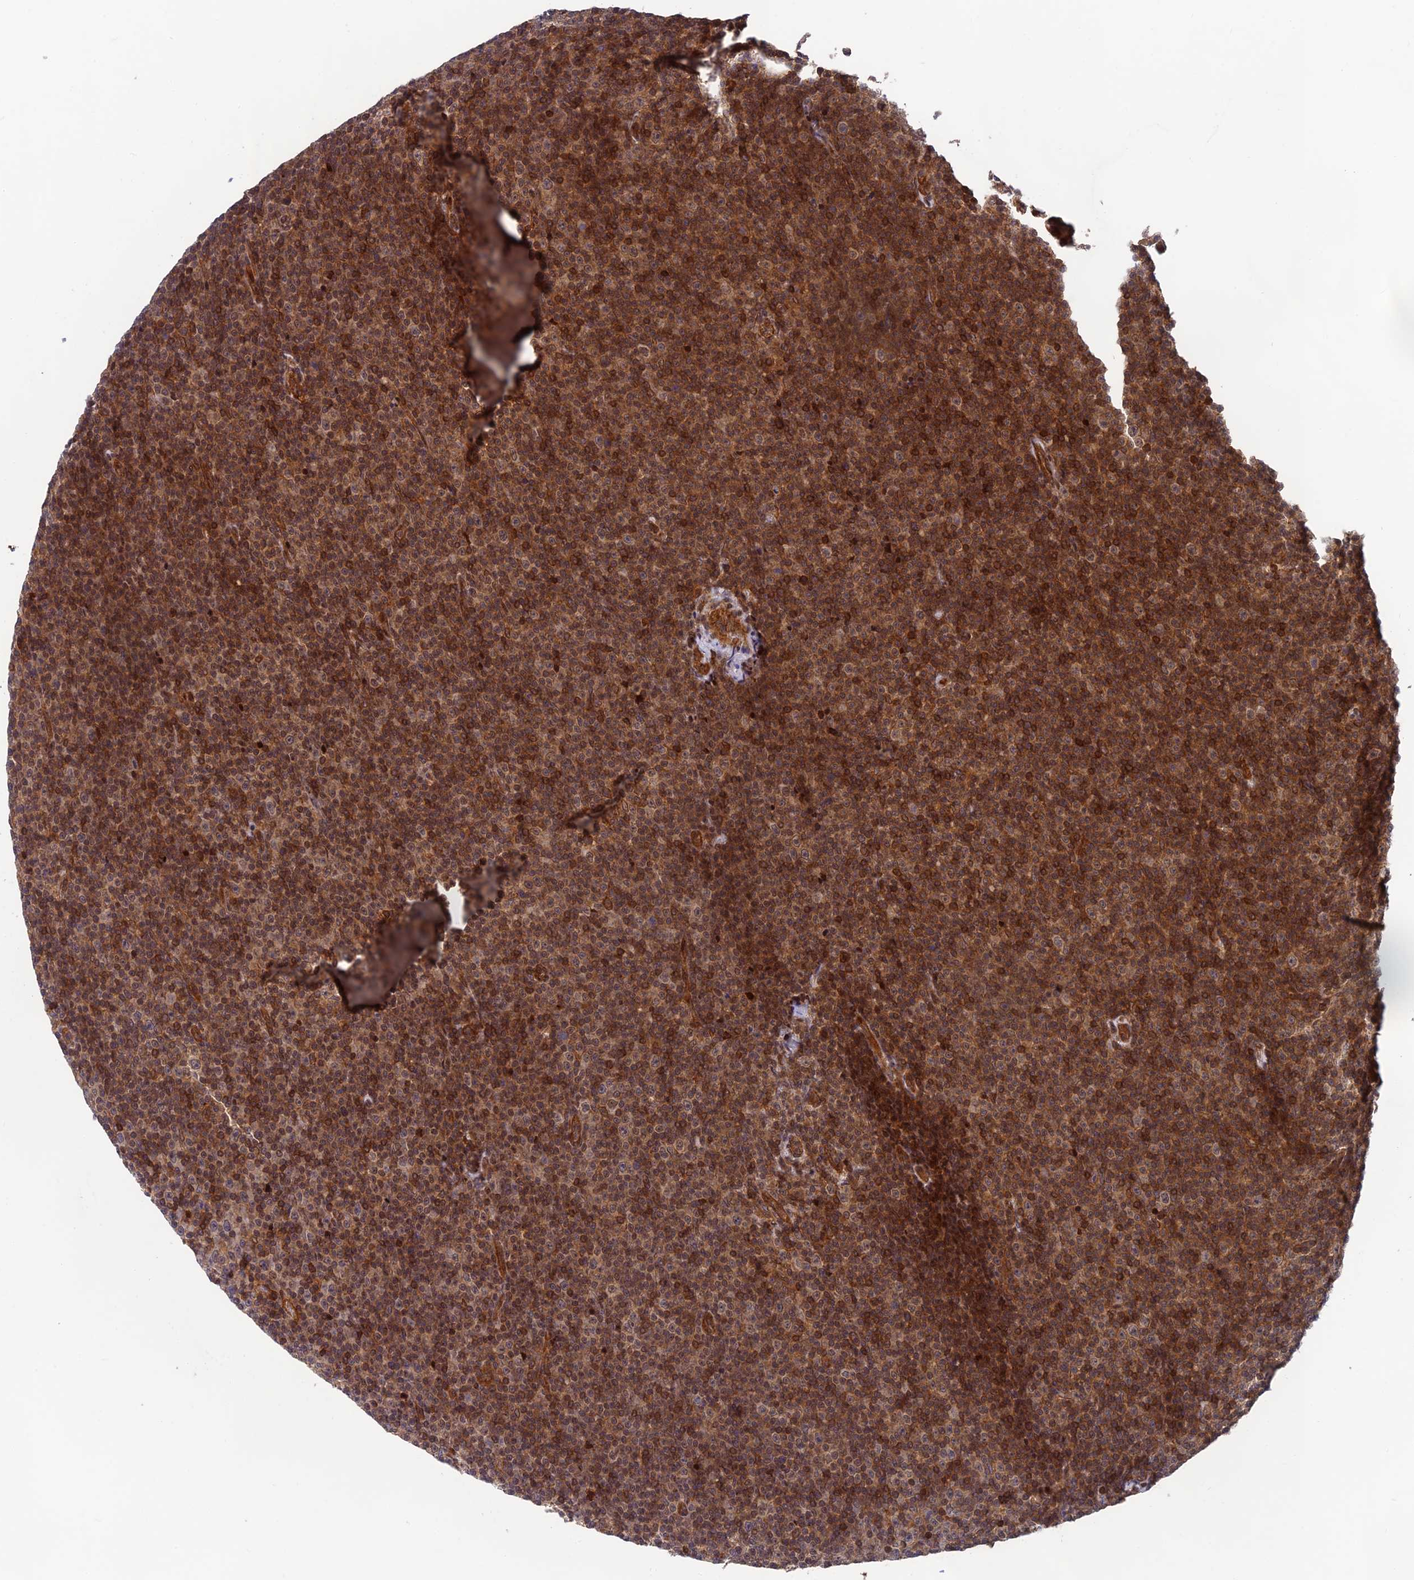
{"staining": {"intensity": "moderate", "quantity": ">75%", "location": "cytoplasmic/membranous"}, "tissue": "lymphoma", "cell_type": "Tumor cells", "image_type": "cancer", "snomed": [{"axis": "morphology", "description": "Malignant lymphoma, non-Hodgkin's type, Low grade"}, {"axis": "topography", "description": "Lymph node"}], "caption": "Protein expression by IHC reveals moderate cytoplasmic/membranous positivity in approximately >75% of tumor cells in lymphoma. The protein is stained brown, and the nuclei are stained in blue (DAB IHC with brightfield microscopy, high magnification).", "gene": "OSBPL1A", "patient": {"sex": "female", "age": 67}}